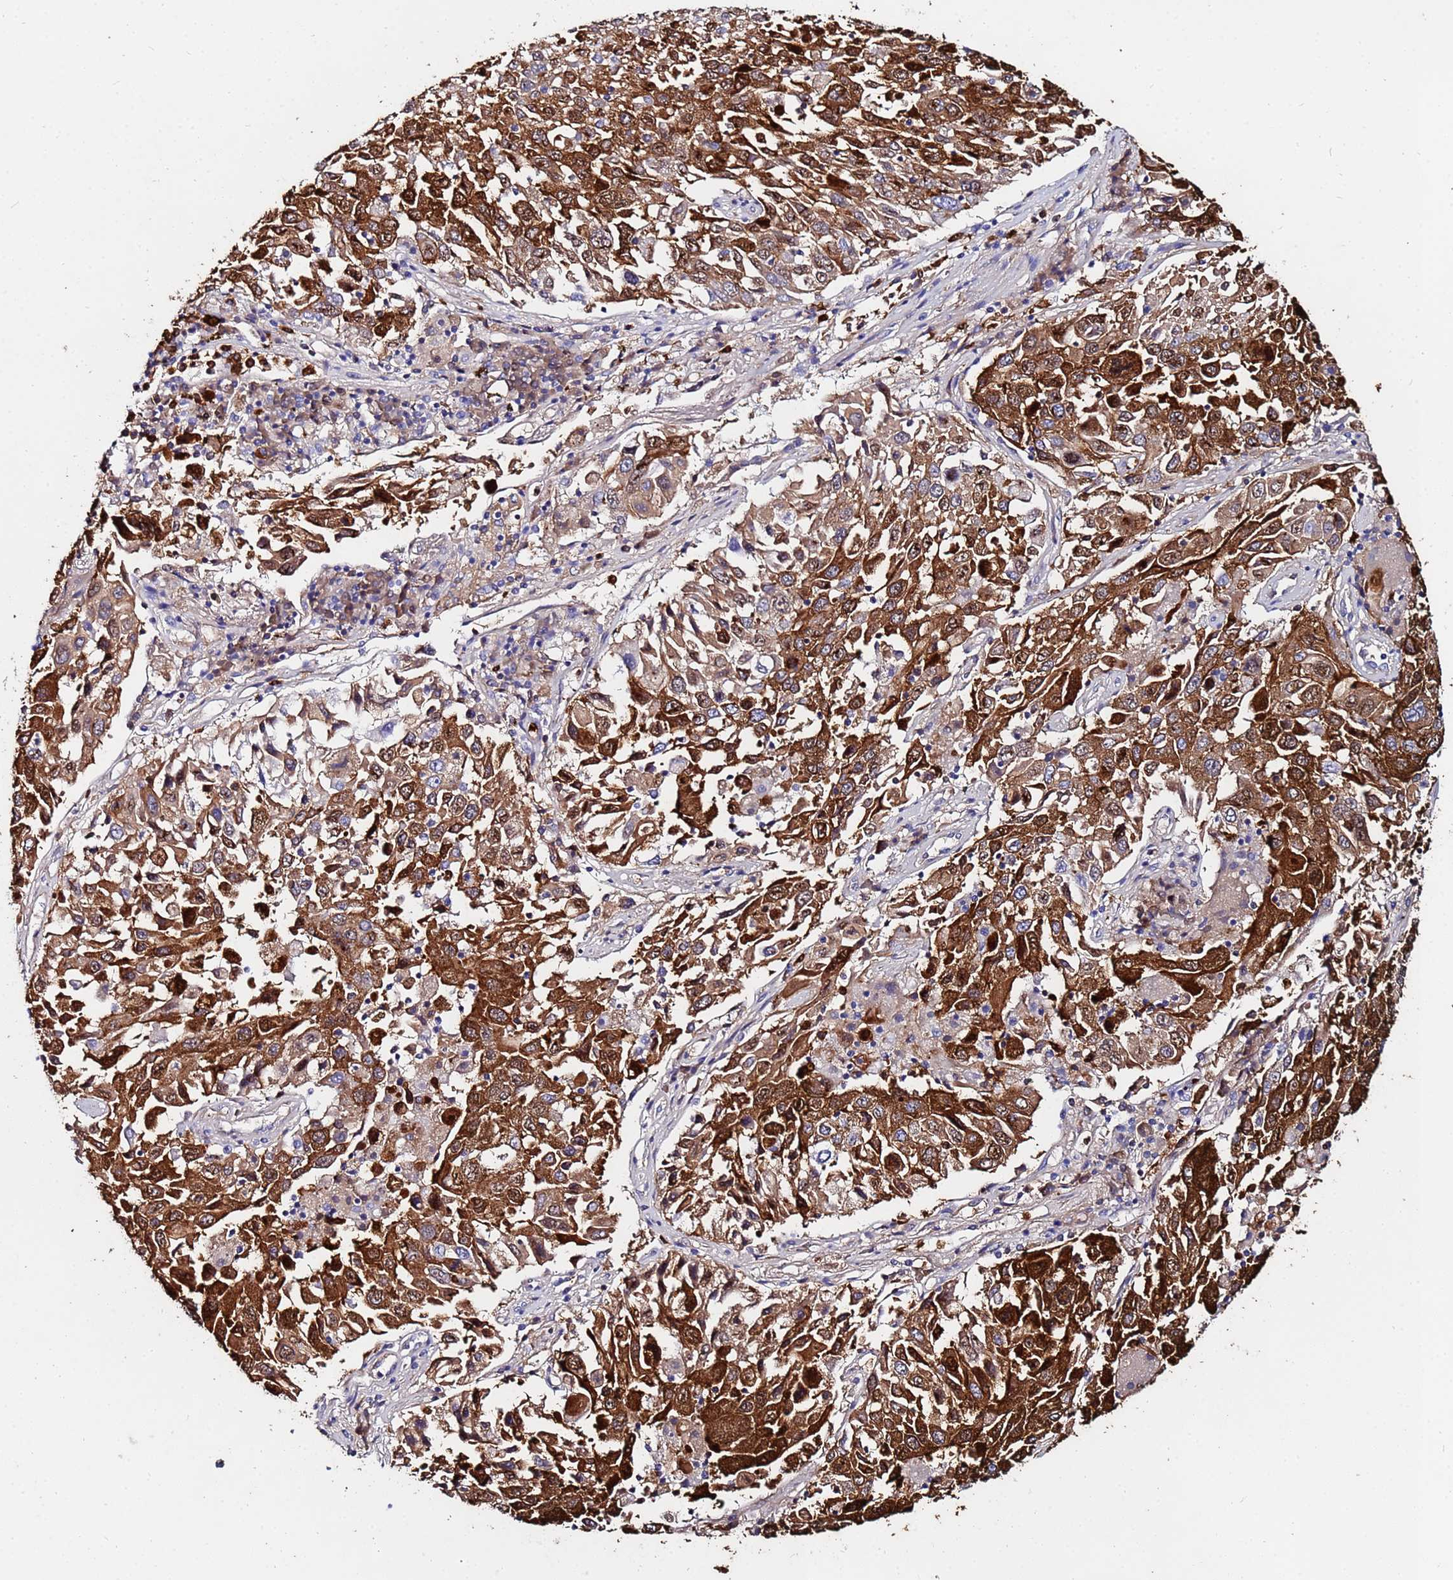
{"staining": {"intensity": "strong", "quantity": ">75%", "location": "cytoplasmic/membranous,nuclear"}, "tissue": "lung cancer", "cell_type": "Tumor cells", "image_type": "cancer", "snomed": [{"axis": "morphology", "description": "Squamous cell carcinoma, NOS"}, {"axis": "topography", "description": "Lung"}], "caption": "Squamous cell carcinoma (lung) stained with DAB immunohistochemistry (IHC) exhibits high levels of strong cytoplasmic/membranous and nuclear staining in approximately >75% of tumor cells.", "gene": "TUBAL3", "patient": {"sex": "male", "age": 65}}